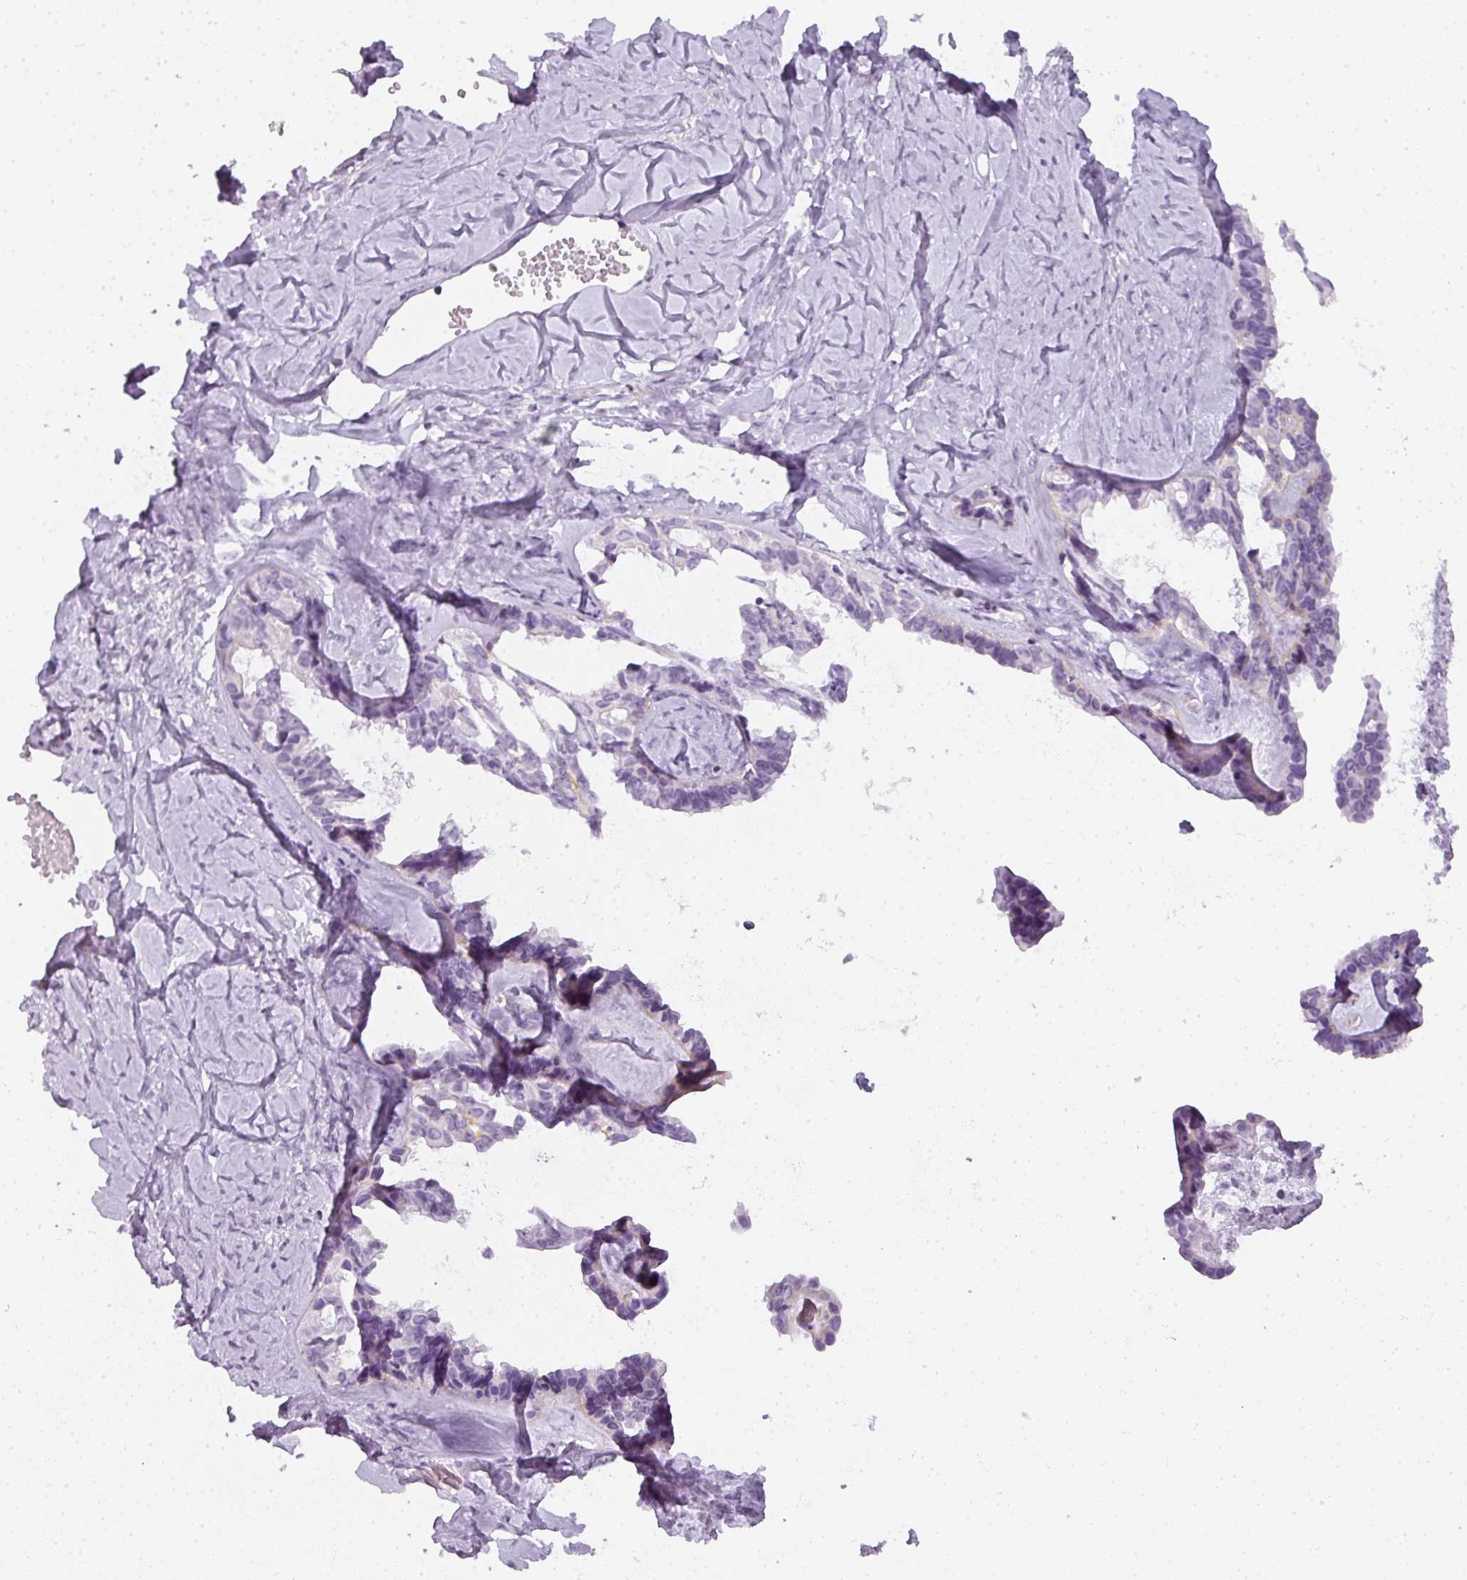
{"staining": {"intensity": "negative", "quantity": "none", "location": "none"}, "tissue": "ovarian cancer", "cell_type": "Tumor cells", "image_type": "cancer", "snomed": [{"axis": "morphology", "description": "Cystadenocarcinoma, serous, NOS"}, {"axis": "topography", "description": "Ovary"}], "caption": "Protein analysis of ovarian cancer exhibits no significant expression in tumor cells.", "gene": "TMEM42", "patient": {"sex": "female", "age": 69}}